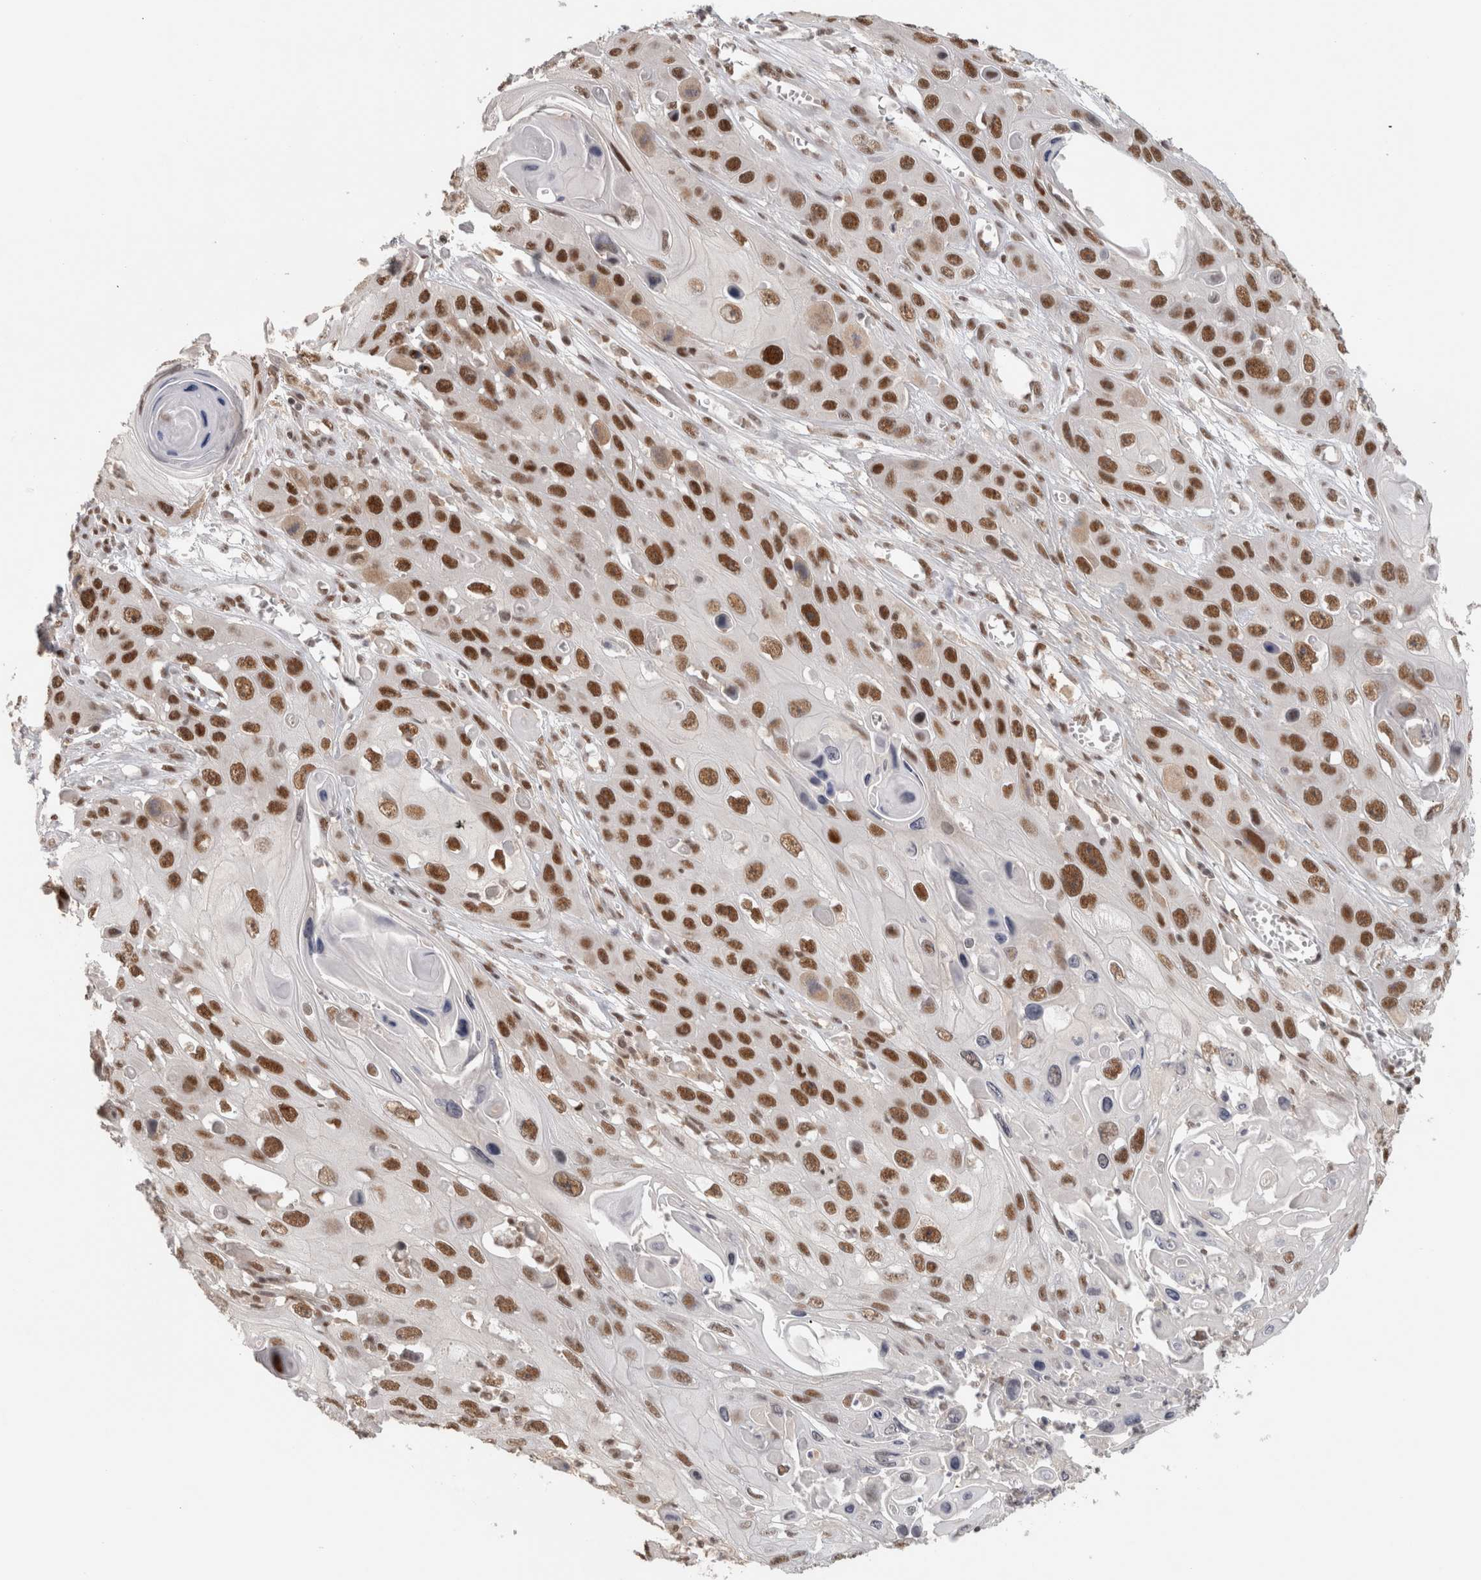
{"staining": {"intensity": "strong", "quantity": ">75%", "location": "nuclear"}, "tissue": "skin cancer", "cell_type": "Tumor cells", "image_type": "cancer", "snomed": [{"axis": "morphology", "description": "Squamous cell carcinoma, NOS"}, {"axis": "topography", "description": "Skin"}], "caption": "Immunohistochemistry photomicrograph of squamous cell carcinoma (skin) stained for a protein (brown), which demonstrates high levels of strong nuclear staining in approximately >75% of tumor cells.", "gene": "ZNF830", "patient": {"sex": "male", "age": 55}}